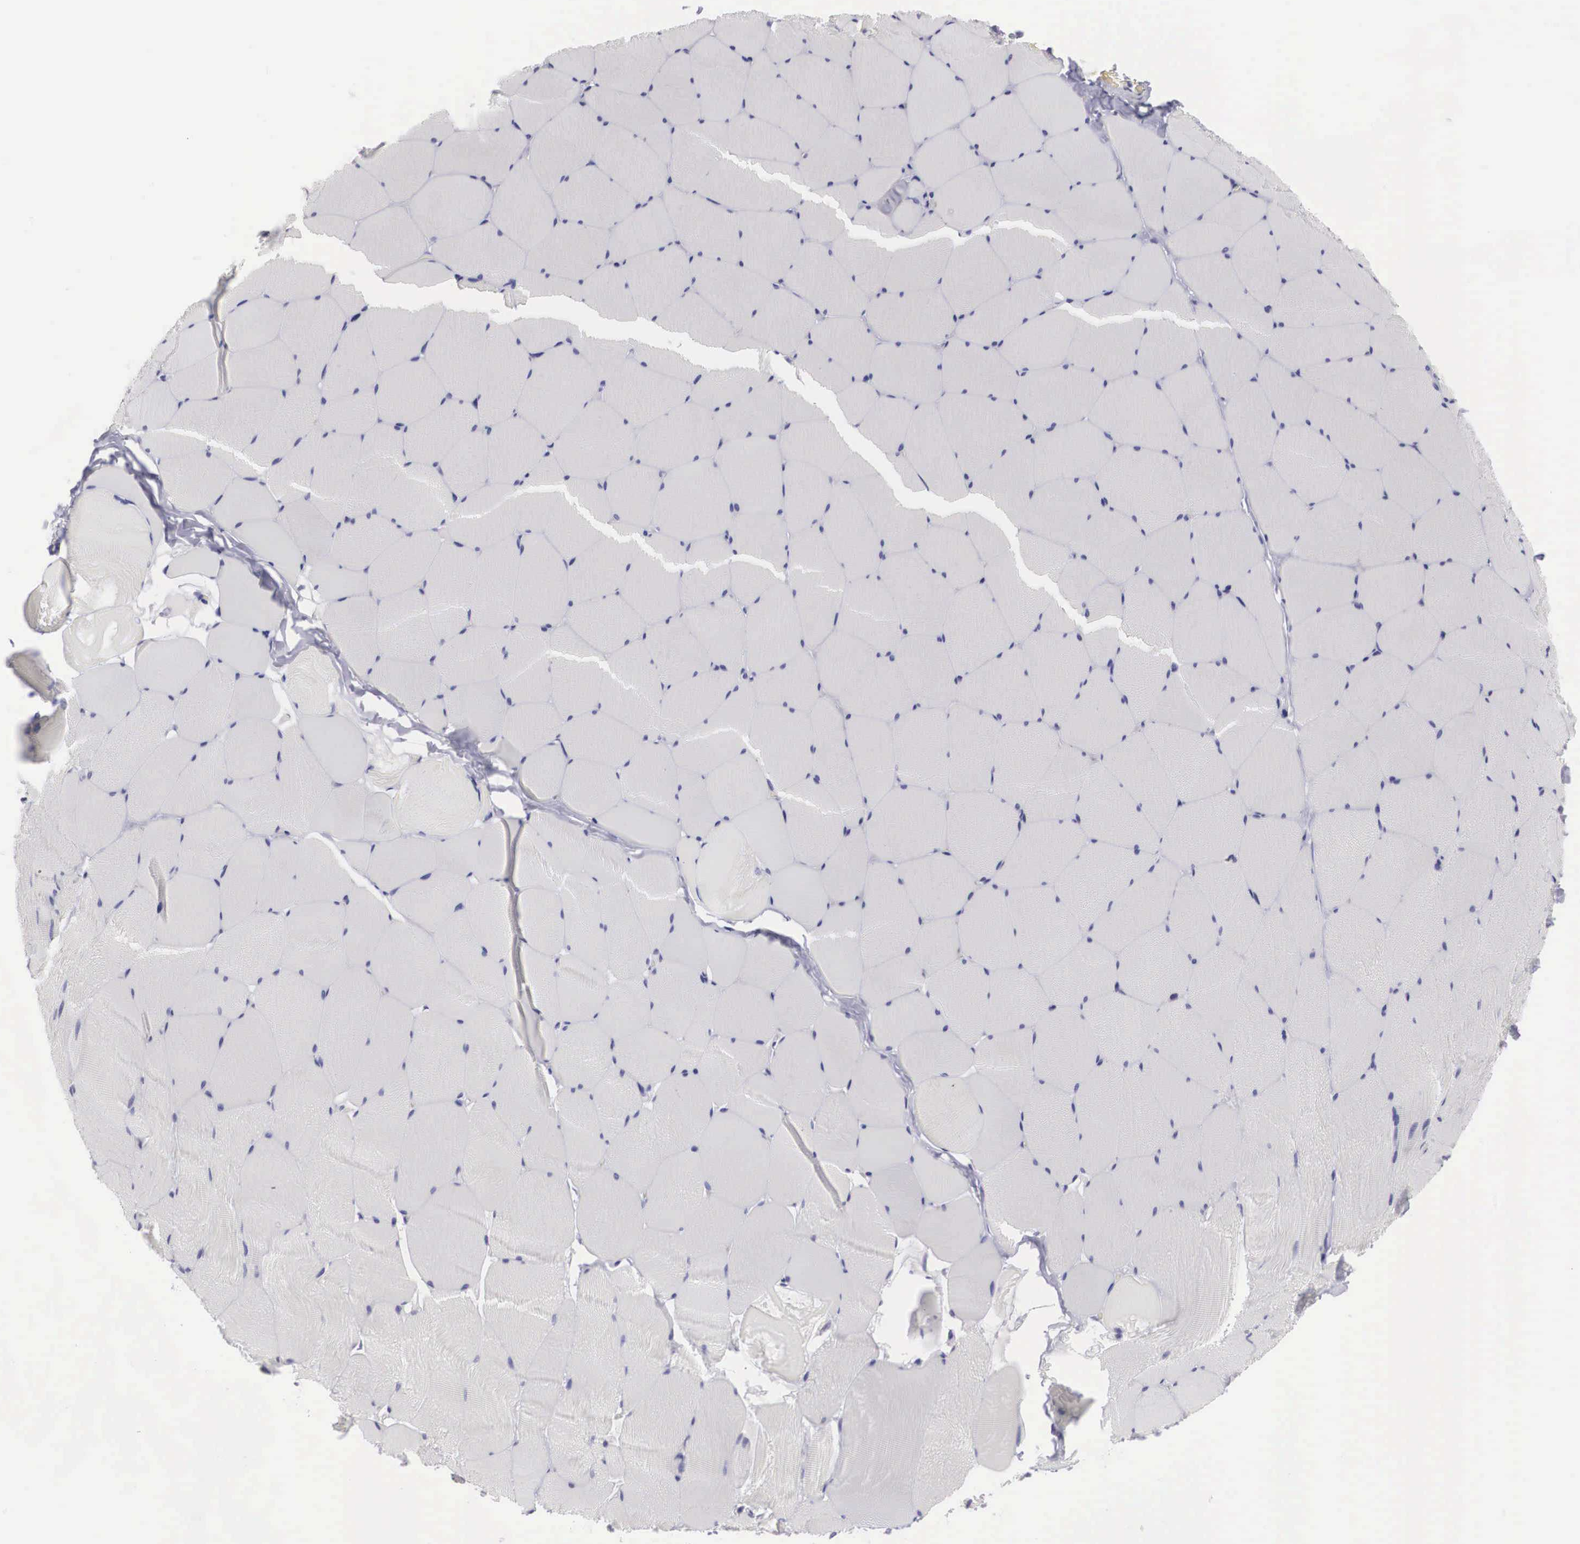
{"staining": {"intensity": "negative", "quantity": "none", "location": "none"}, "tissue": "skeletal muscle", "cell_type": "Myocytes", "image_type": "normal", "snomed": [{"axis": "morphology", "description": "Normal tissue, NOS"}, {"axis": "topography", "description": "Skeletal muscle"}, {"axis": "topography", "description": "Salivary gland"}], "caption": "Immunohistochemistry of unremarkable skeletal muscle shows no positivity in myocytes. (DAB IHC visualized using brightfield microscopy, high magnification).", "gene": "ARMCX3", "patient": {"sex": "male", "age": 62}}